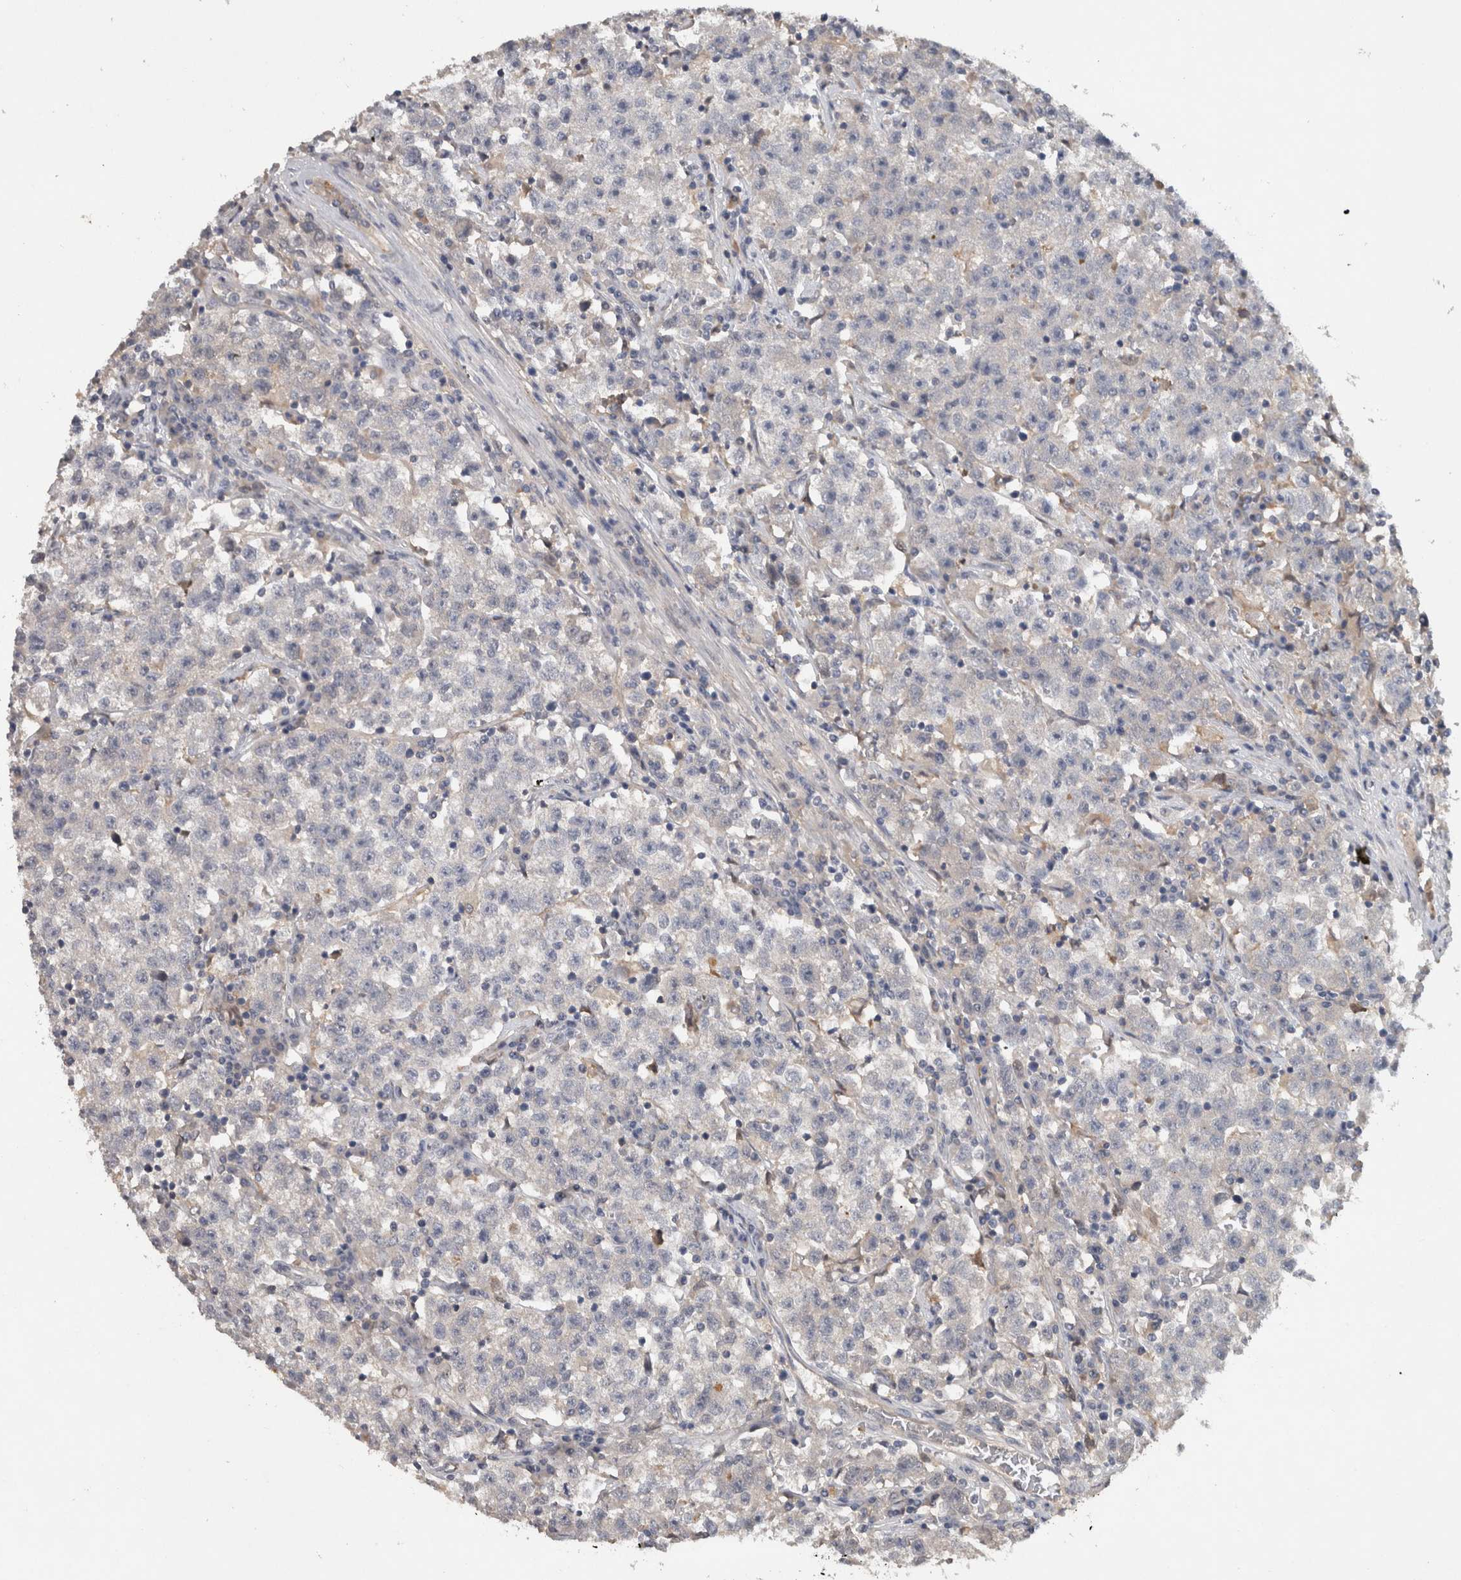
{"staining": {"intensity": "negative", "quantity": "none", "location": "none"}, "tissue": "testis cancer", "cell_type": "Tumor cells", "image_type": "cancer", "snomed": [{"axis": "morphology", "description": "Seminoma, NOS"}, {"axis": "topography", "description": "Testis"}], "caption": "Tumor cells show no significant staining in testis cancer (seminoma).", "gene": "HEXD", "patient": {"sex": "male", "age": 22}}